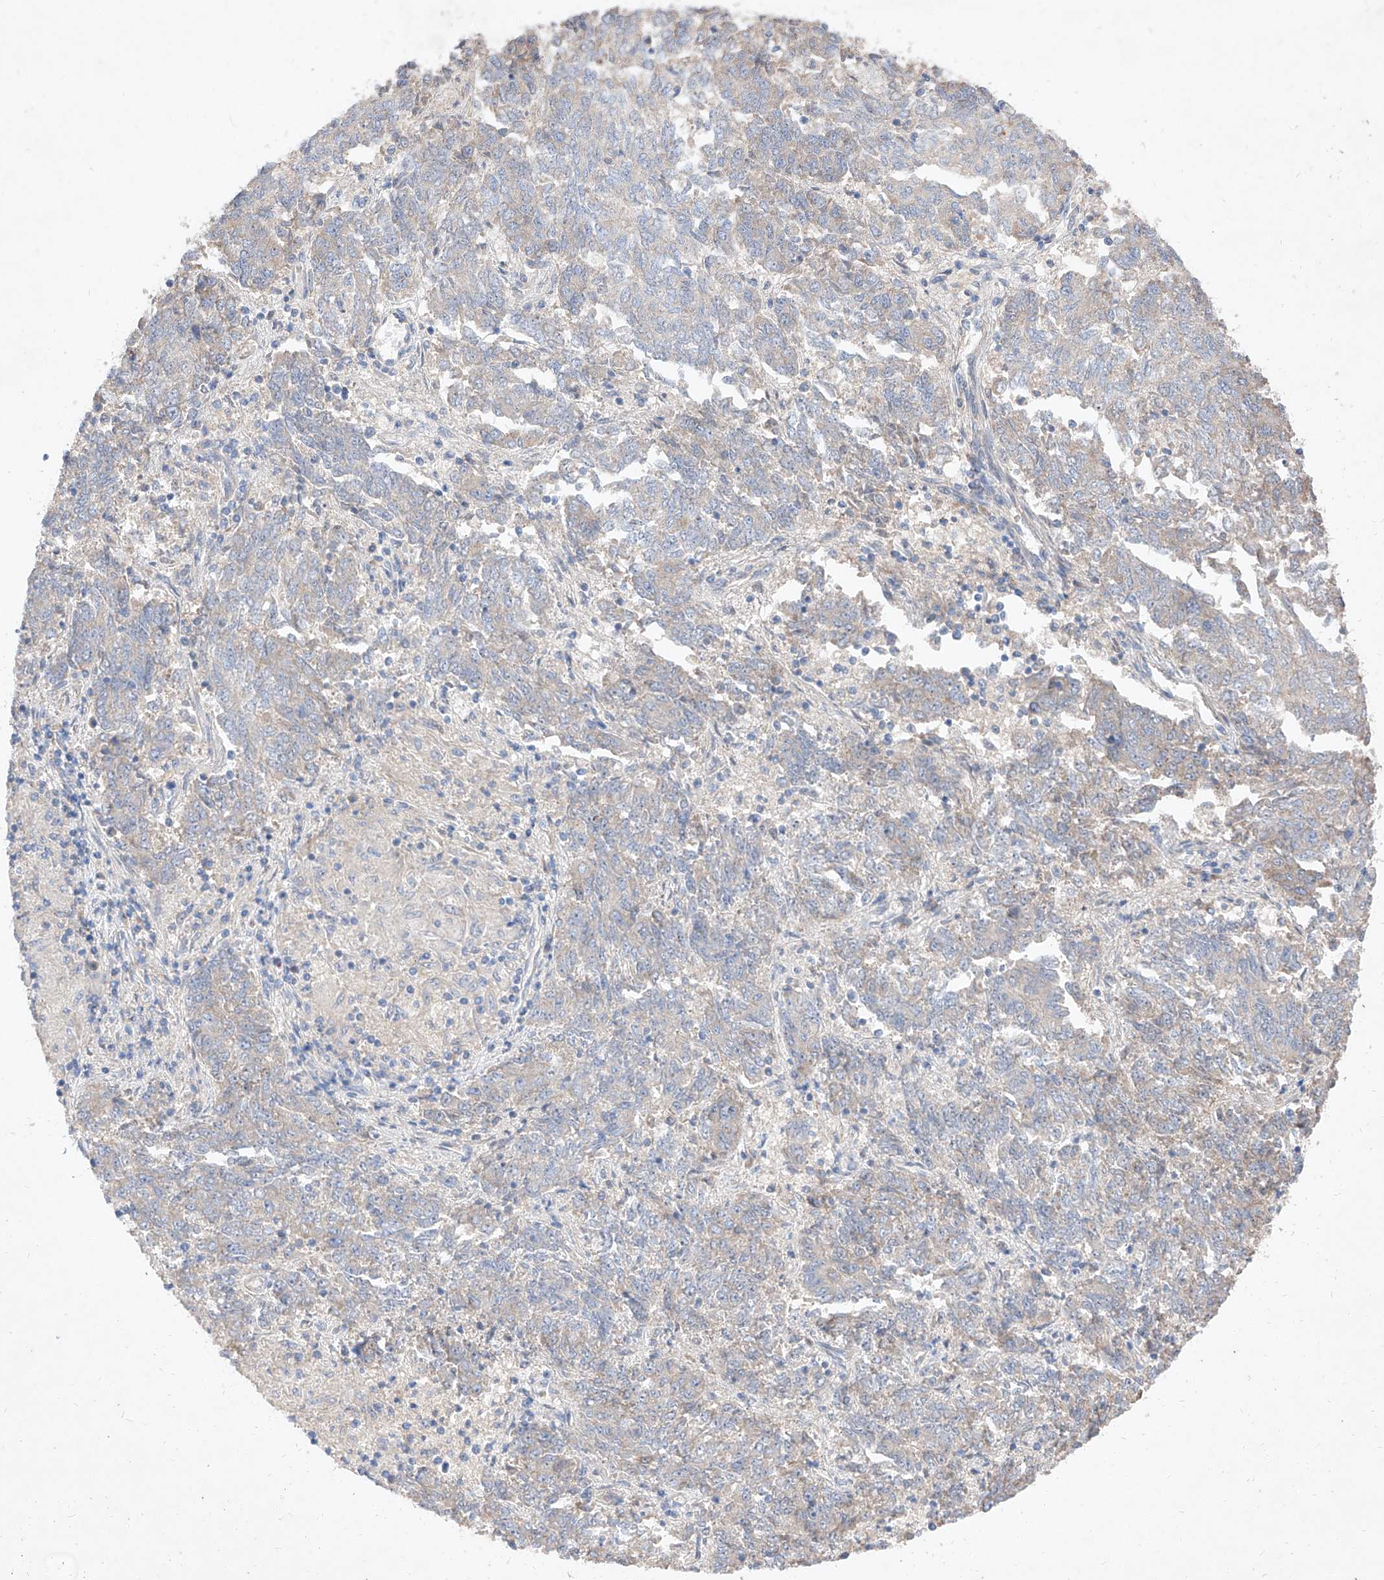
{"staining": {"intensity": "negative", "quantity": "none", "location": "none"}, "tissue": "endometrial cancer", "cell_type": "Tumor cells", "image_type": "cancer", "snomed": [{"axis": "morphology", "description": "Adenocarcinoma, NOS"}, {"axis": "topography", "description": "Endometrium"}], "caption": "Immunohistochemical staining of endometrial cancer (adenocarcinoma) reveals no significant staining in tumor cells. (Brightfield microscopy of DAB immunohistochemistry at high magnification).", "gene": "DIRAS3", "patient": {"sex": "female", "age": 80}}